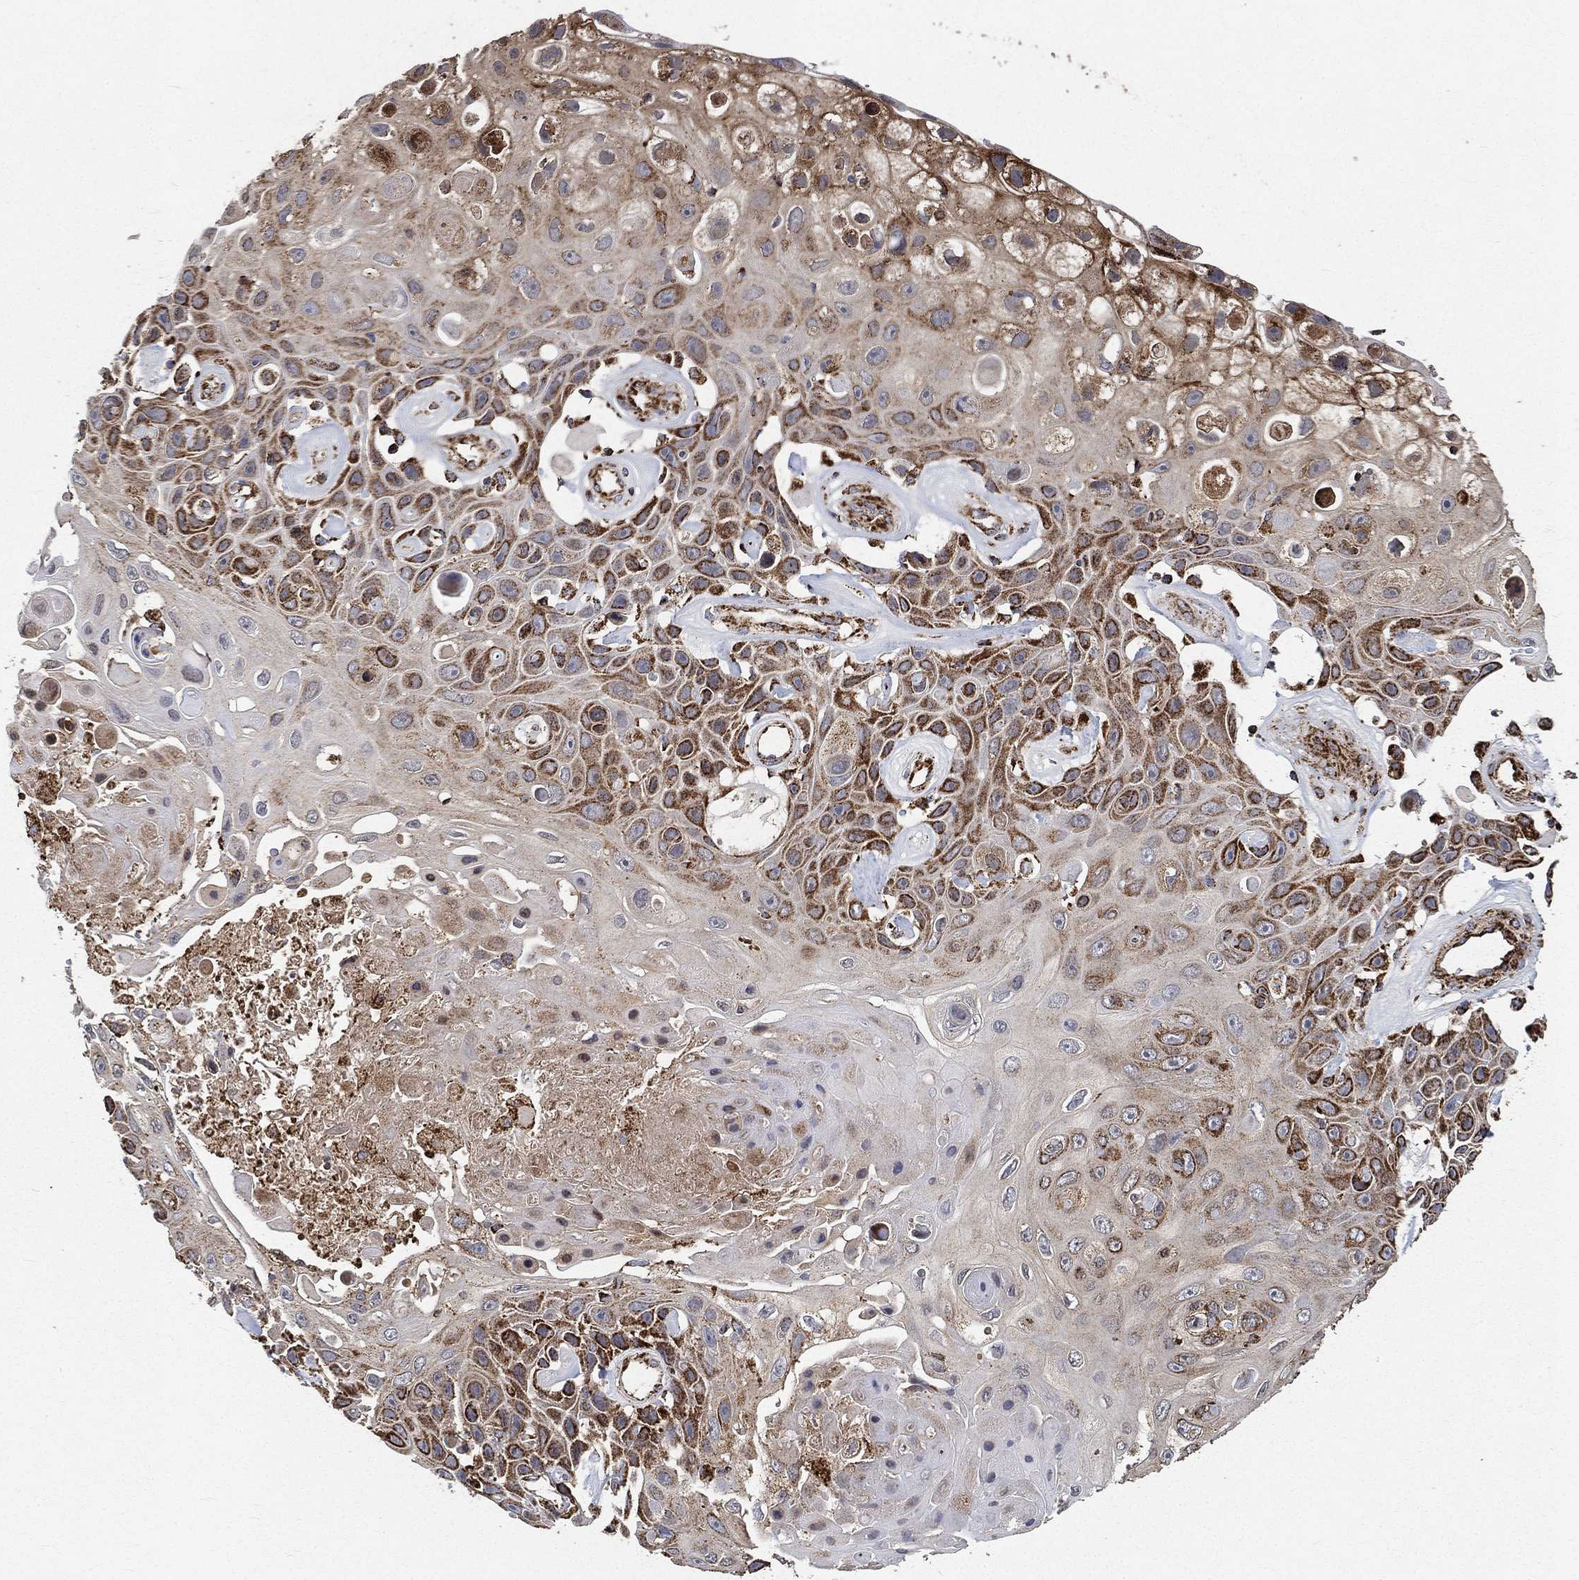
{"staining": {"intensity": "strong", "quantity": ">75%", "location": "cytoplasmic/membranous"}, "tissue": "skin cancer", "cell_type": "Tumor cells", "image_type": "cancer", "snomed": [{"axis": "morphology", "description": "Squamous cell carcinoma, NOS"}, {"axis": "topography", "description": "Skin"}], "caption": "The immunohistochemical stain labels strong cytoplasmic/membranous positivity in tumor cells of squamous cell carcinoma (skin) tissue.", "gene": "SLC38A7", "patient": {"sex": "male", "age": 82}}